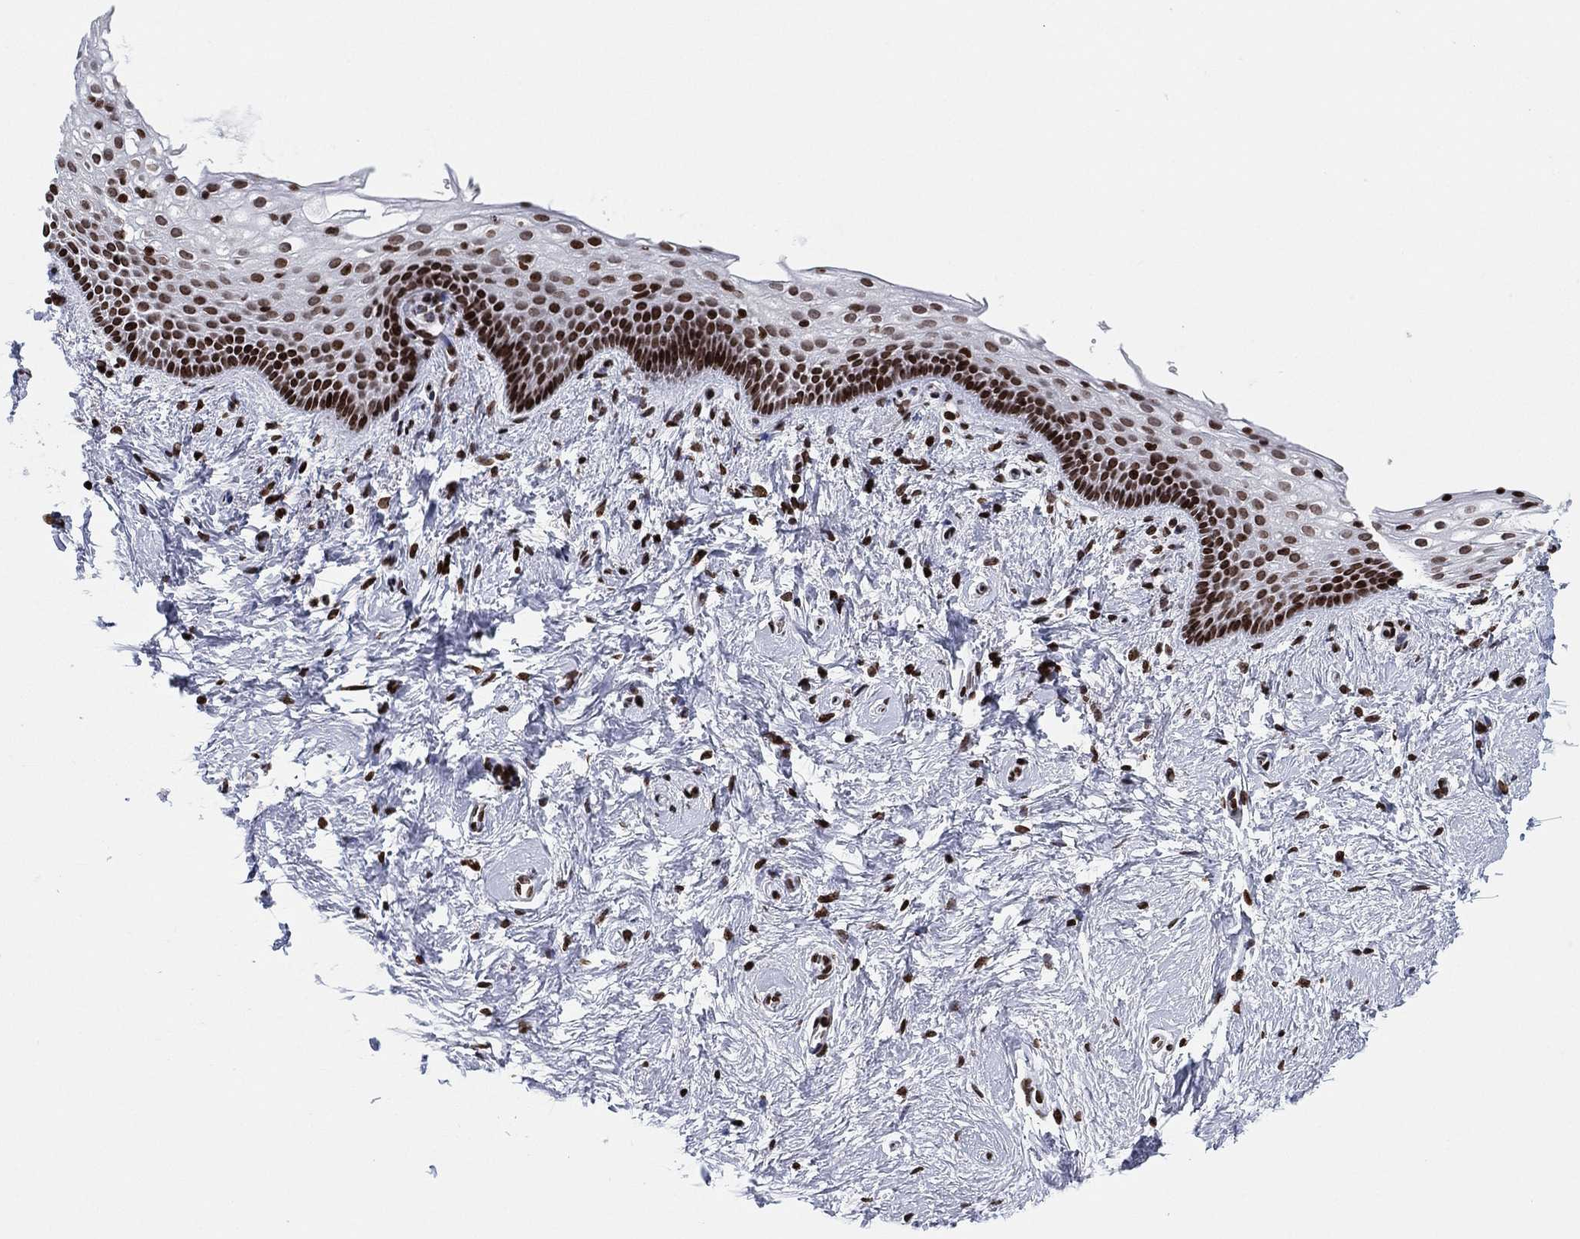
{"staining": {"intensity": "strong", "quantity": "25%-75%", "location": "nuclear"}, "tissue": "vagina", "cell_type": "Squamous epithelial cells", "image_type": "normal", "snomed": [{"axis": "morphology", "description": "Normal tissue, NOS"}, {"axis": "topography", "description": "Vagina"}], "caption": "High-magnification brightfield microscopy of benign vagina stained with DAB (3,3'-diaminobenzidine) (brown) and counterstained with hematoxylin (blue). squamous epithelial cells exhibit strong nuclear staining is present in about25%-75% of cells.", "gene": "MFSD14A", "patient": {"sex": "female", "age": 61}}